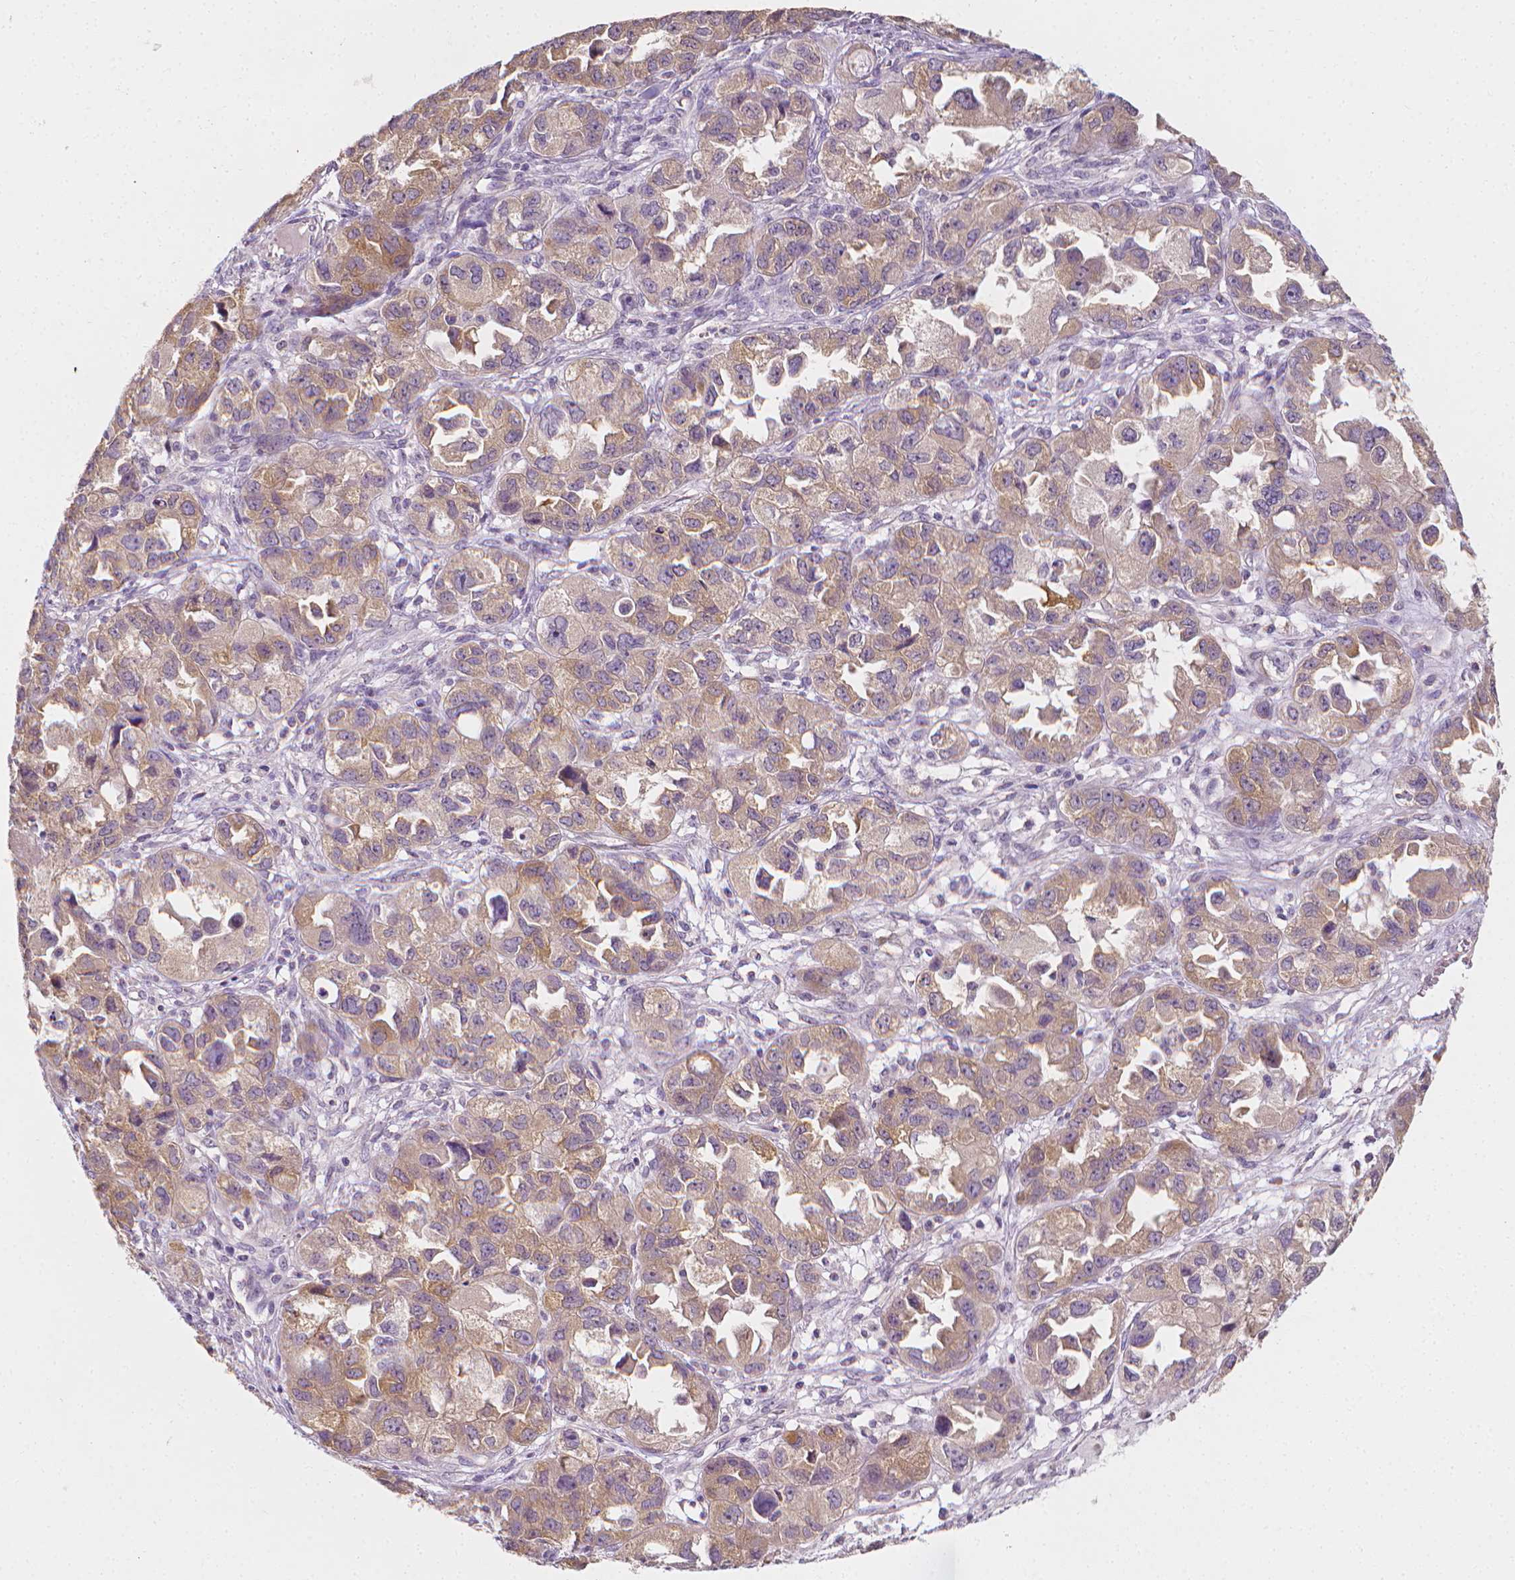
{"staining": {"intensity": "weak", "quantity": "25%-75%", "location": "cytoplasmic/membranous"}, "tissue": "ovarian cancer", "cell_type": "Tumor cells", "image_type": "cancer", "snomed": [{"axis": "morphology", "description": "Cystadenocarcinoma, serous, NOS"}, {"axis": "topography", "description": "Ovary"}], "caption": "Immunohistochemical staining of human ovarian cancer reveals weak cytoplasmic/membranous protein positivity in about 25%-75% of tumor cells.", "gene": "FASN", "patient": {"sex": "female", "age": 84}}